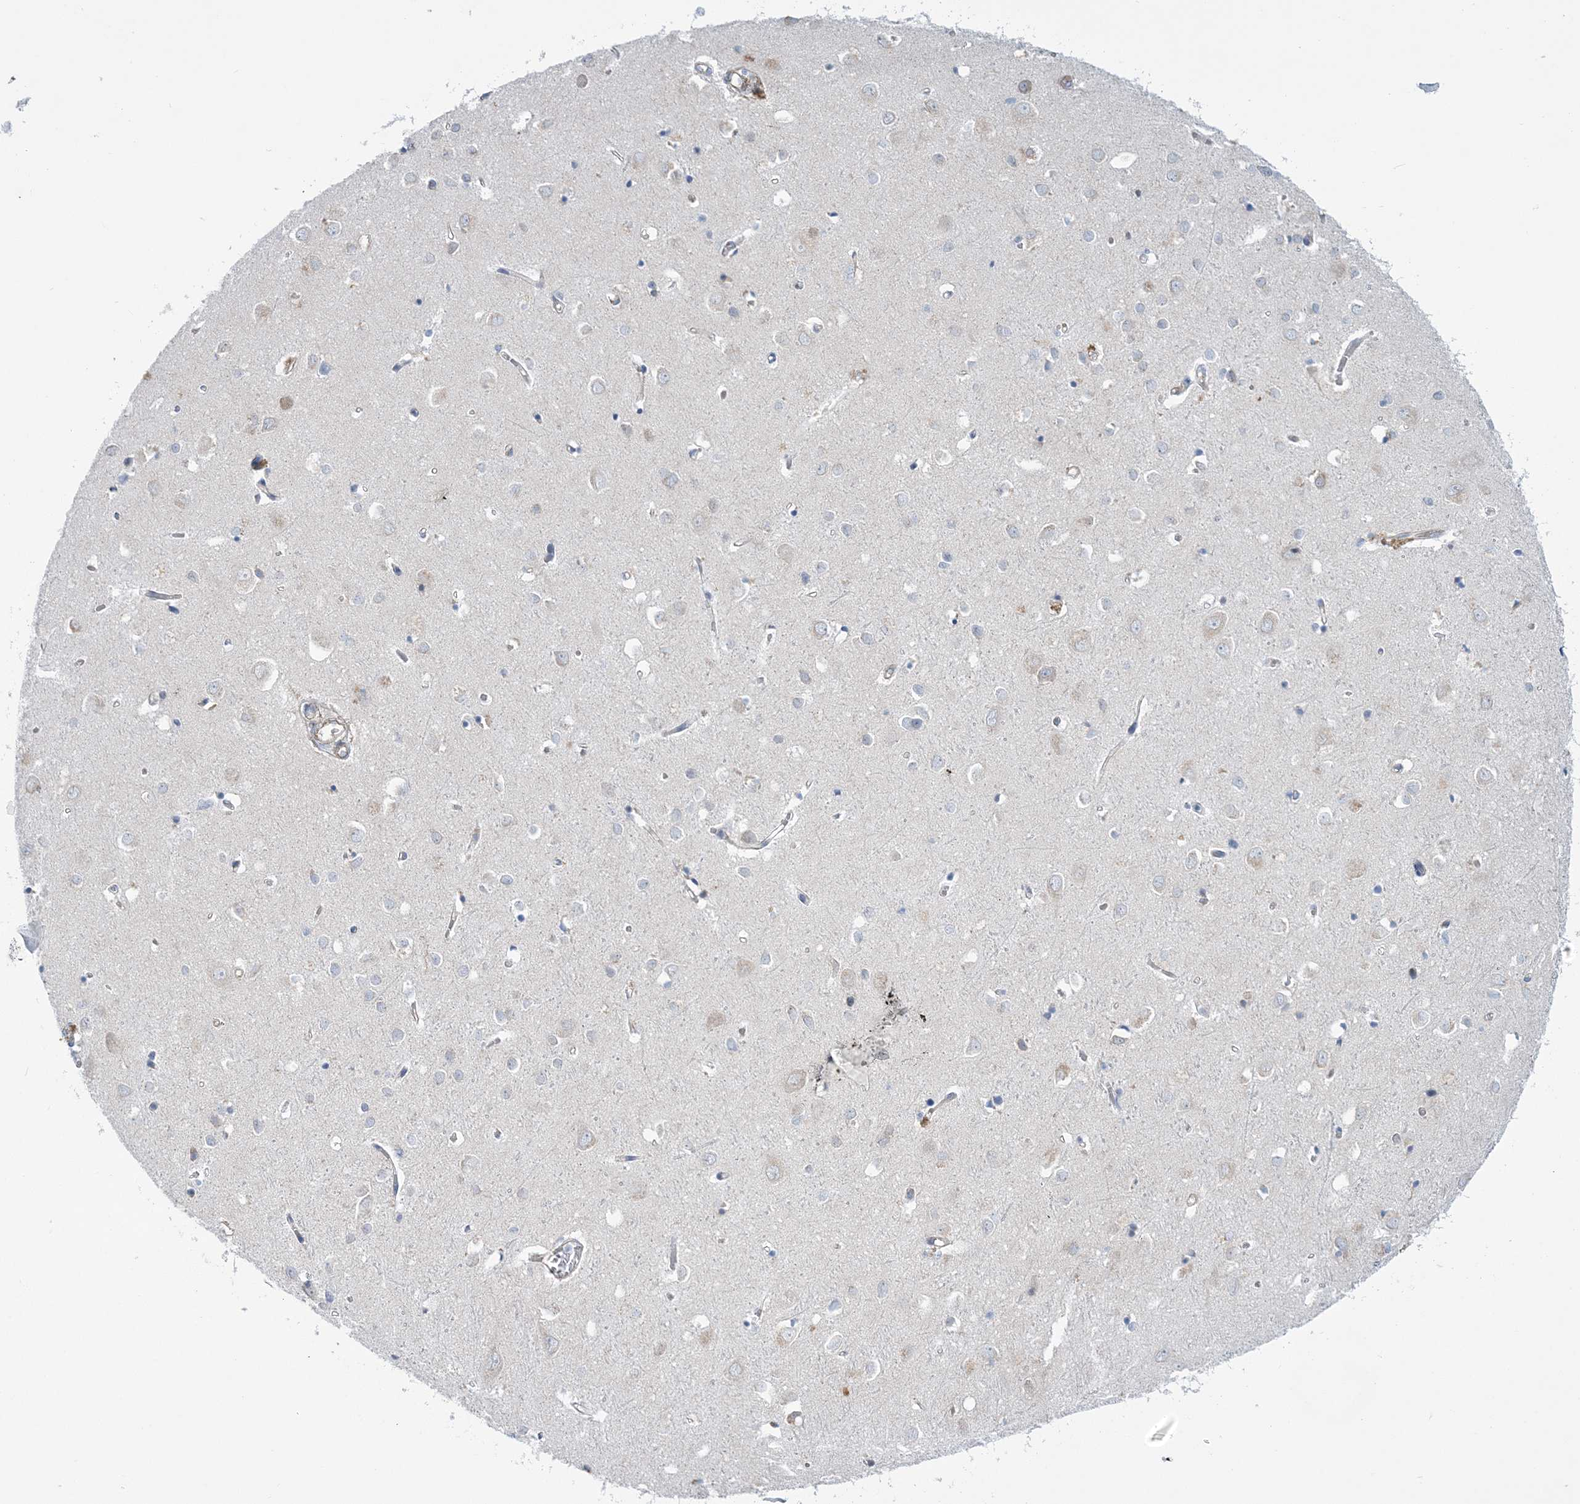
{"staining": {"intensity": "negative", "quantity": "none", "location": "none"}, "tissue": "cerebral cortex", "cell_type": "Endothelial cells", "image_type": "normal", "snomed": [{"axis": "morphology", "description": "Normal tissue, NOS"}, {"axis": "topography", "description": "Cerebral cortex"}], "caption": "DAB (3,3'-diaminobenzidine) immunohistochemical staining of normal human cerebral cortex displays no significant staining in endothelial cells.", "gene": "RAB11FIP5", "patient": {"sex": "female", "age": 64}}